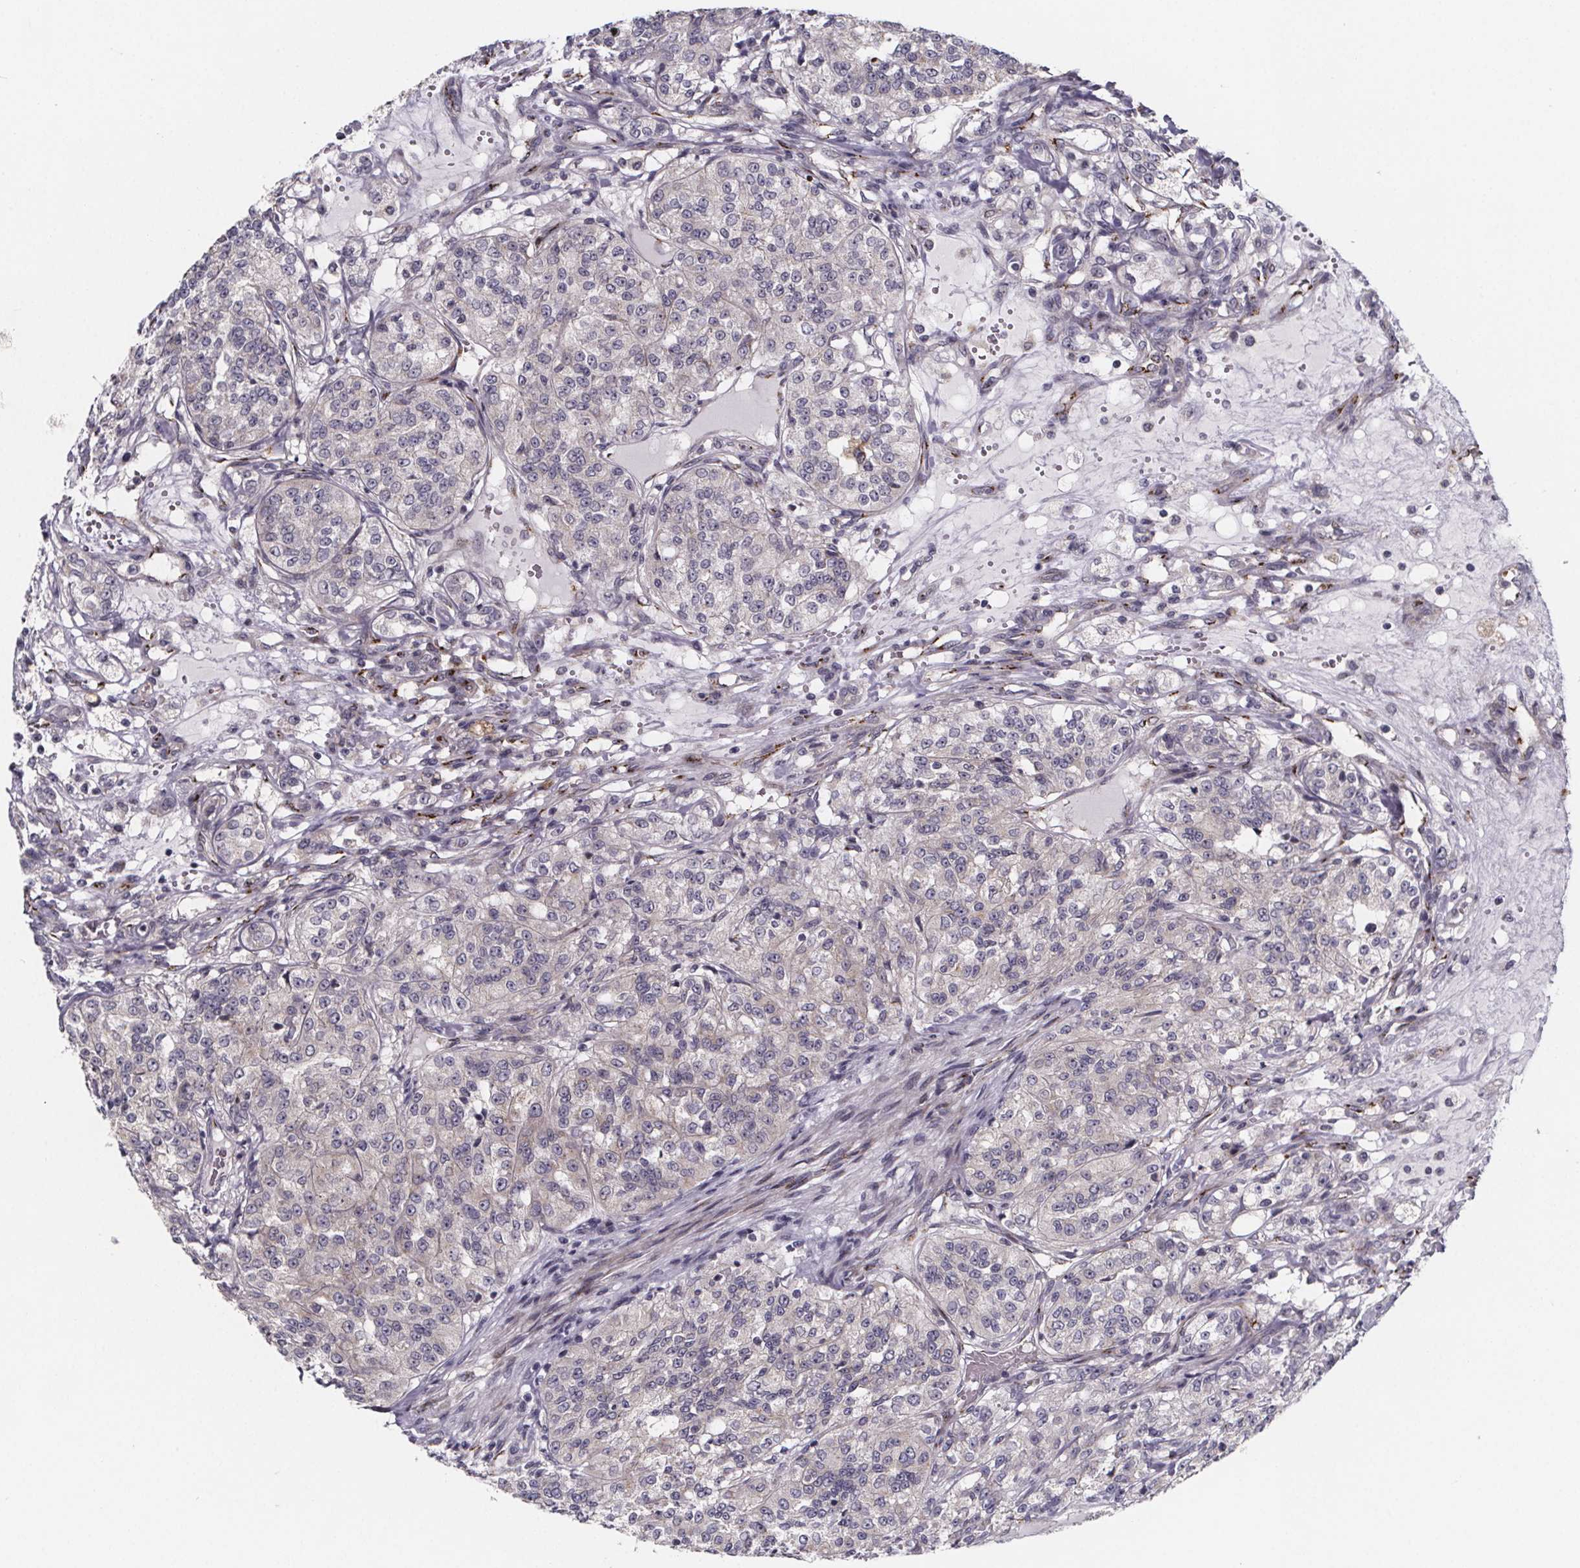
{"staining": {"intensity": "negative", "quantity": "none", "location": "none"}, "tissue": "renal cancer", "cell_type": "Tumor cells", "image_type": "cancer", "snomed": [{"axis": "morphology", "description": "Adenocarcinoma, NOS"}, {"axis": "topography", "description": "Kidney"}], "caption": "An immunohistochemistry histopathology image of renal cancer (adenocarcinoma) is shown. There is no staining in tumor cells of renal cancer (adenocarcinoma).", "gene": "NDST1", "patient": {"sex": "female", "age": 63}}